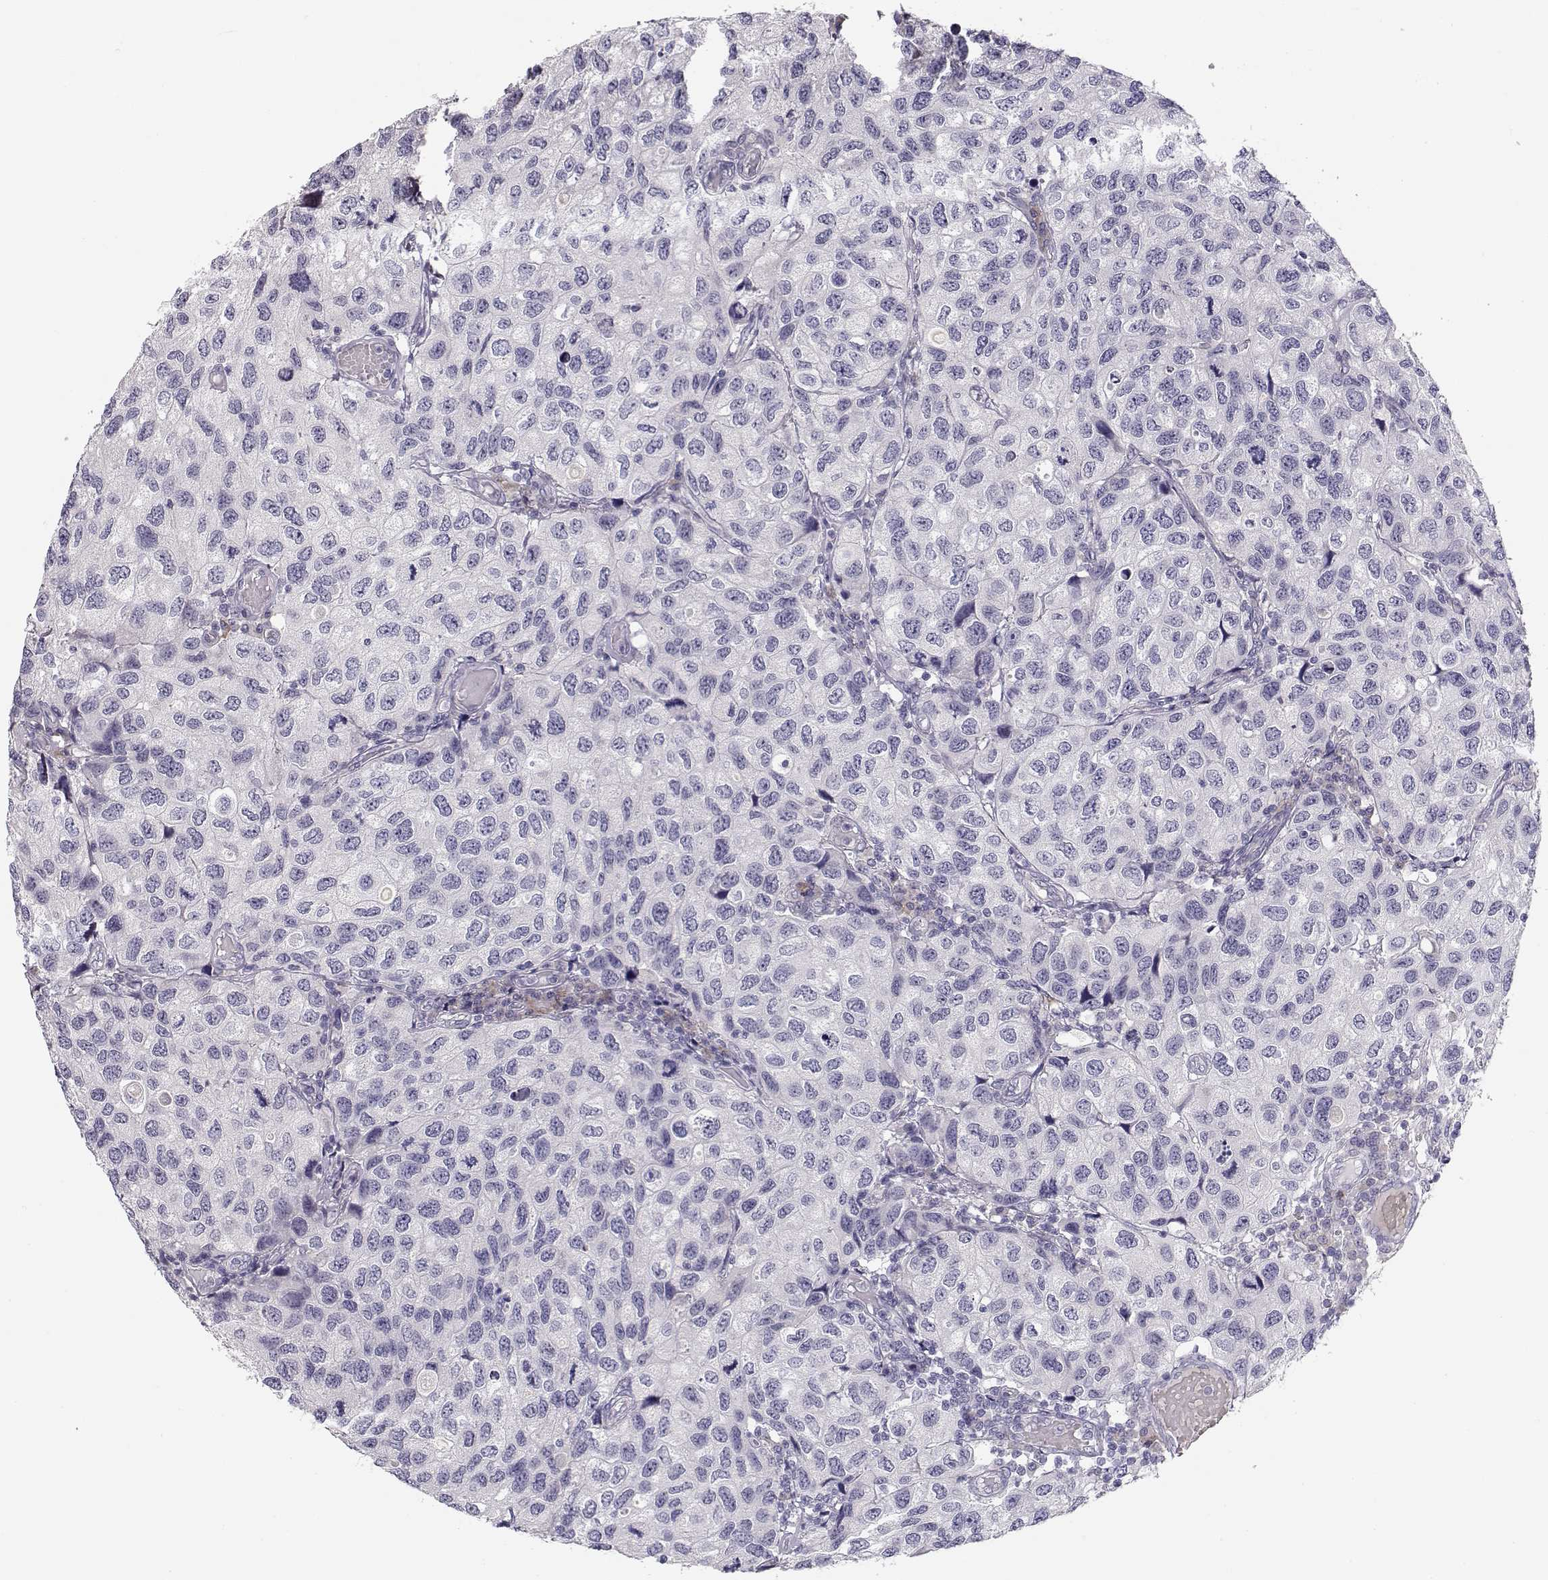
{"staining": {"intensity": "negative", "quantity": "none", "location": "none"}, "tissue": "urothelial cancer", "cell_type": "Tumor cells", "image_type": "cancer", "snomed": [{"axis": "morphology", "description": "Urothelial carcinoma, High grade"}, {"axis": "topography", "description": "Urinary bladder"}], "caption": "Urothelial carcinoma (high-grade) stained for a protein using IHC shows no expression tumor cells.", "gene": "TTC26", "patient": {"sex": "male", "age": 79}}